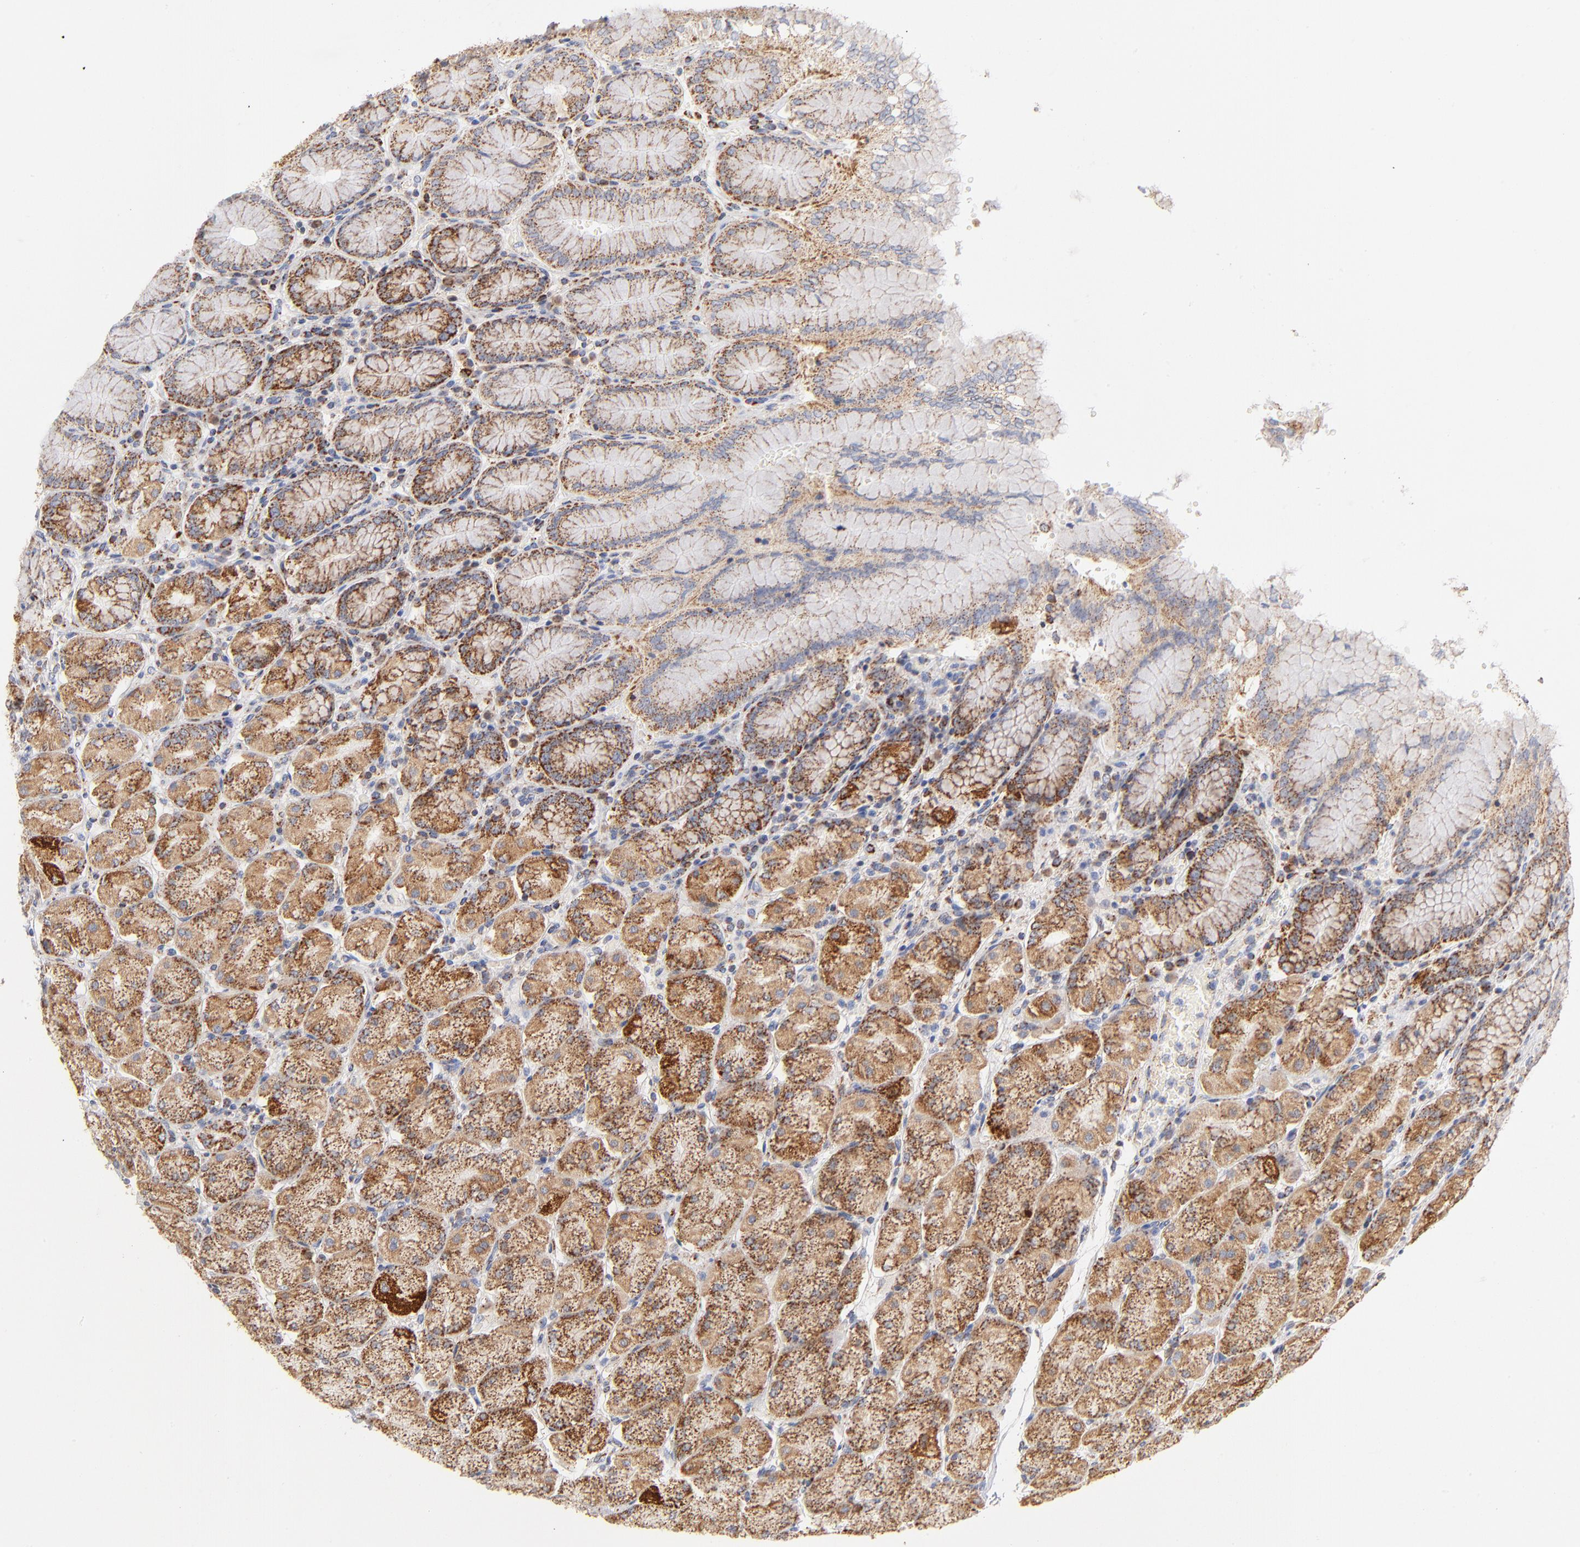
{"staining": {"intensity": "weak", "quantity": ">75%", "location": "cytoplasmic/membranous"}, "tissue": "stomach", "cell_type": "Glandular cells", "image_type": "normal", "snomed": [{"axis": "morphology", "description": "Normal tissue, NOS"}, {"axis": "topography", "description": "Stomach, upper"}, {"axis": "topography", "description": "Stomach"}], "caption": "A high-resolution micrograph shows immunohistochemistry (IHC) staining of normal stomach, which reveals weak cytoplasmic/membranous expression in approximately >75% of glandular cells. The staining was performed using DAB, with brown indicating positive protein expression. Nuclei are stained blue with hematoxylin.", "gene": "DLAT", "patient": {"sex": "male", "age": 76}}